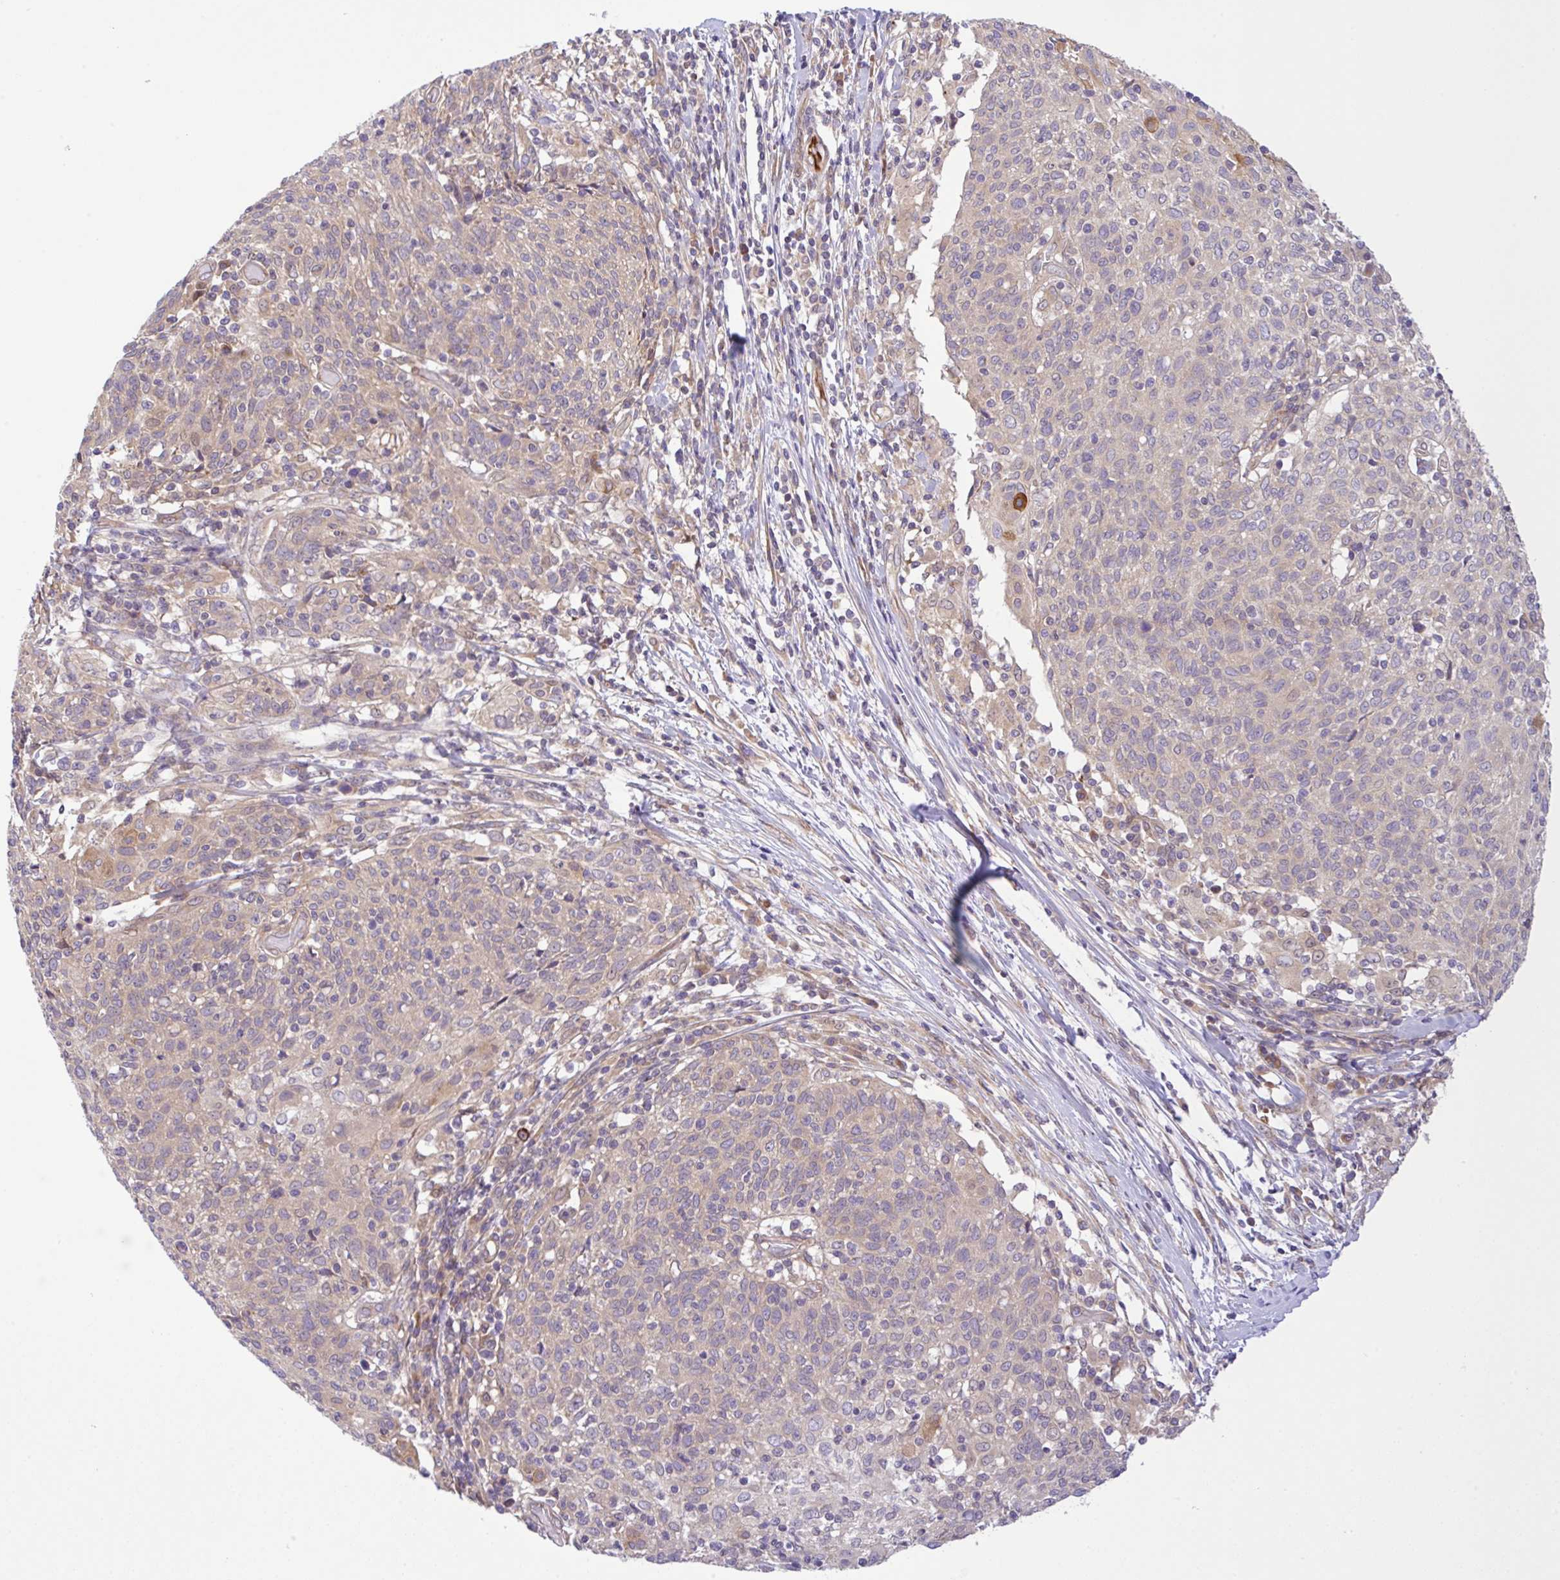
{"staining": {"intensity": "weak", "quantity": "<25%", "location": "cytoplasmic/membranous"}, "tissue": "cervical cancer", "cell_type": "Tumor cells", "image_type": "cancer", "snomed": [{"axis": "morphology", "description": "Squamous cell carcinoma, NOS"}, {"axis": "topography", "description": "Cervix"}], "caption": "Tumor cells are negative for protein expression in human cervical cancer.", "gene": "UBE4A", "patient": {"sex": "female", "age": 52}}